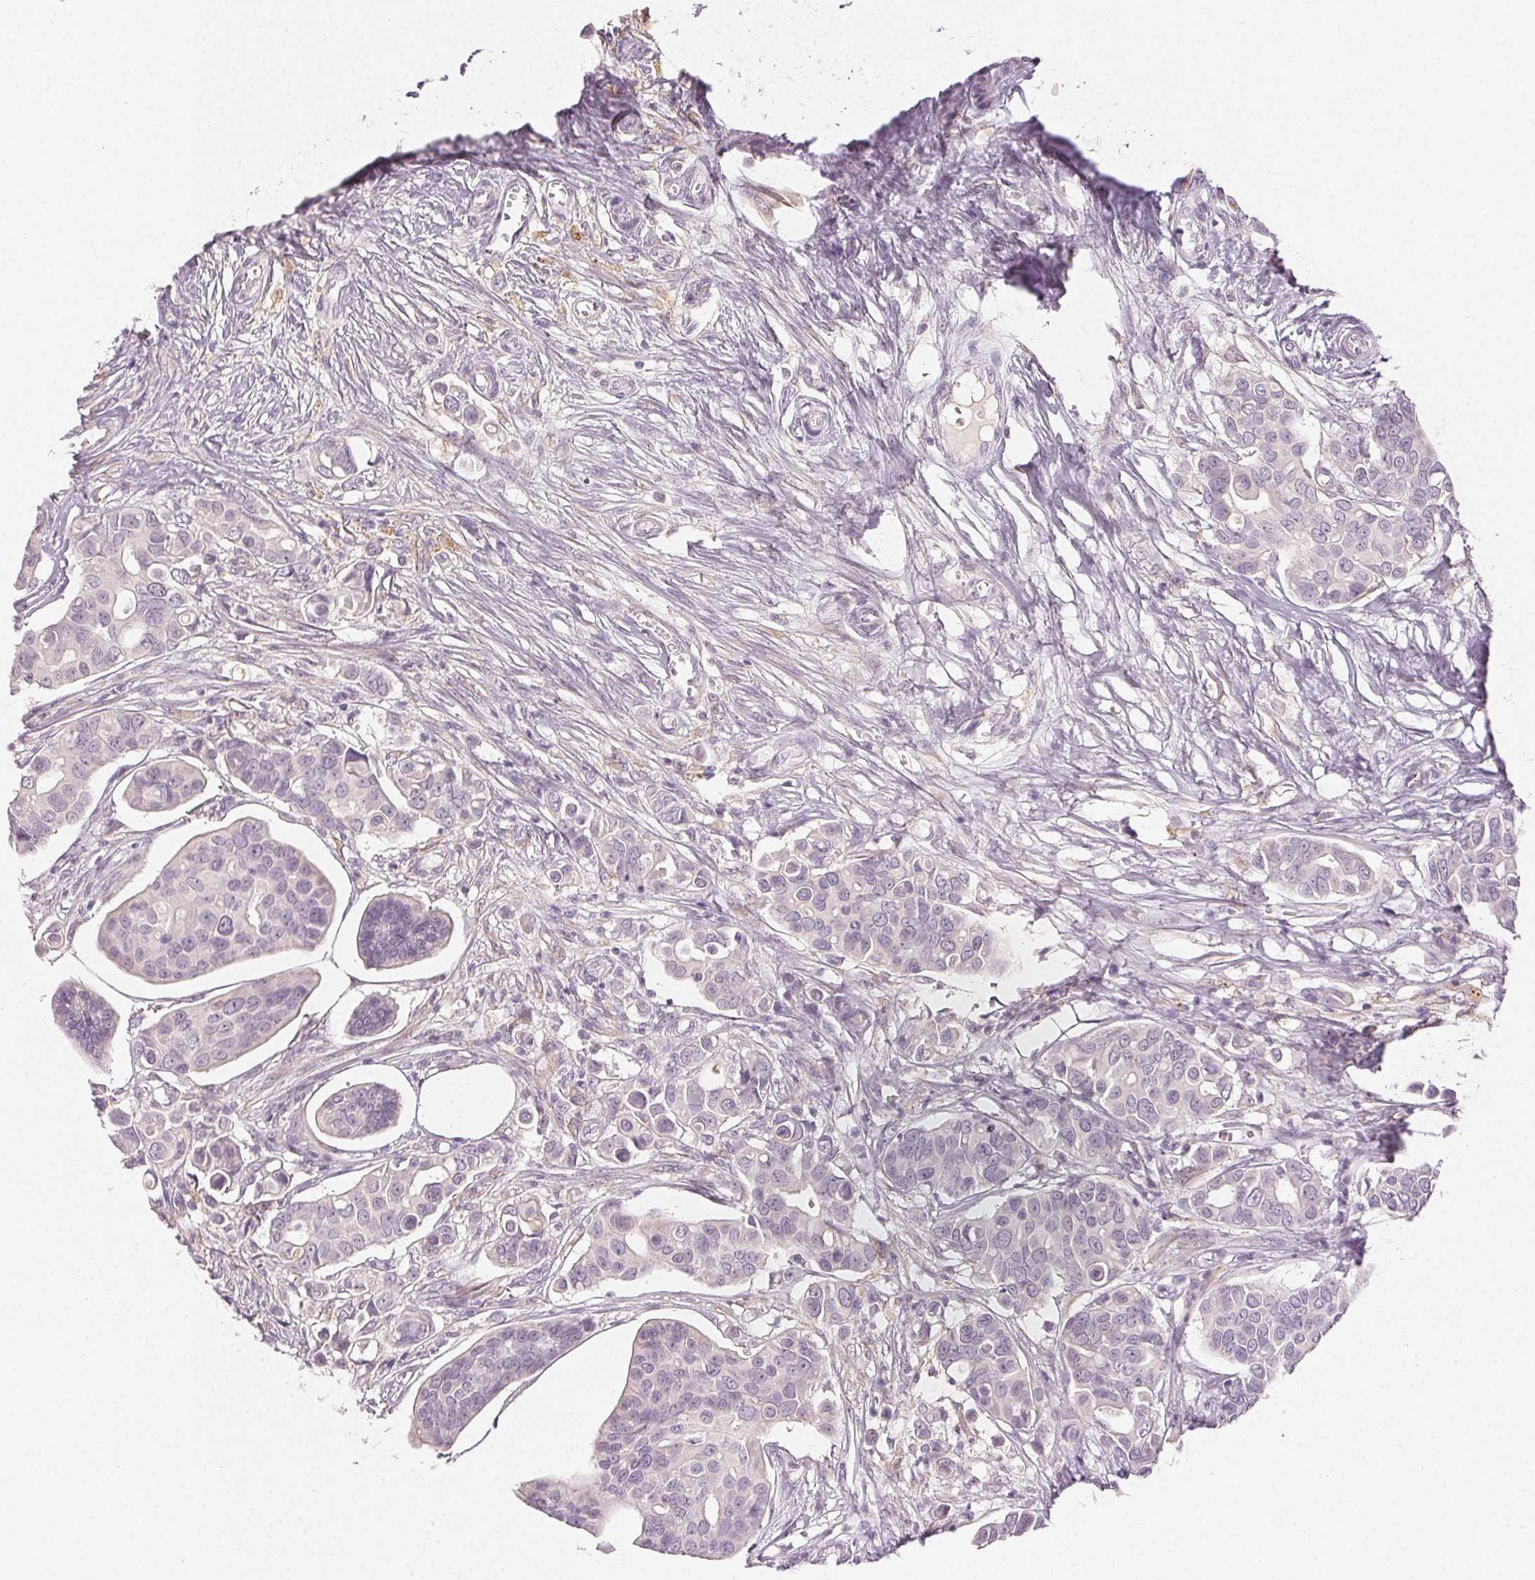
{"staining": {"intensity": "negative", "quantity": "none", "location": "none"}, "tissue": "breast cancer", "cell_type": "Tumor cells", "image_type": "cancer", "snomed": [{"axis": "morphology", "description": "Normal tissue, NOS"}, {"axis": "morphology", "description": "Duct carcinoma"}, {"axis": "topography", "description": "Skin"}, {"axis": "topography", "description": "Breast"}], "caption": "DAB (3,3'-diaminobenzidine) immunohistochemical staining of human intraductal carcinoma (breast) shows no significant staining in tumor cells.", "gene": "MAP1LC3A", "patient": {"sex": "female", "age": 54}}